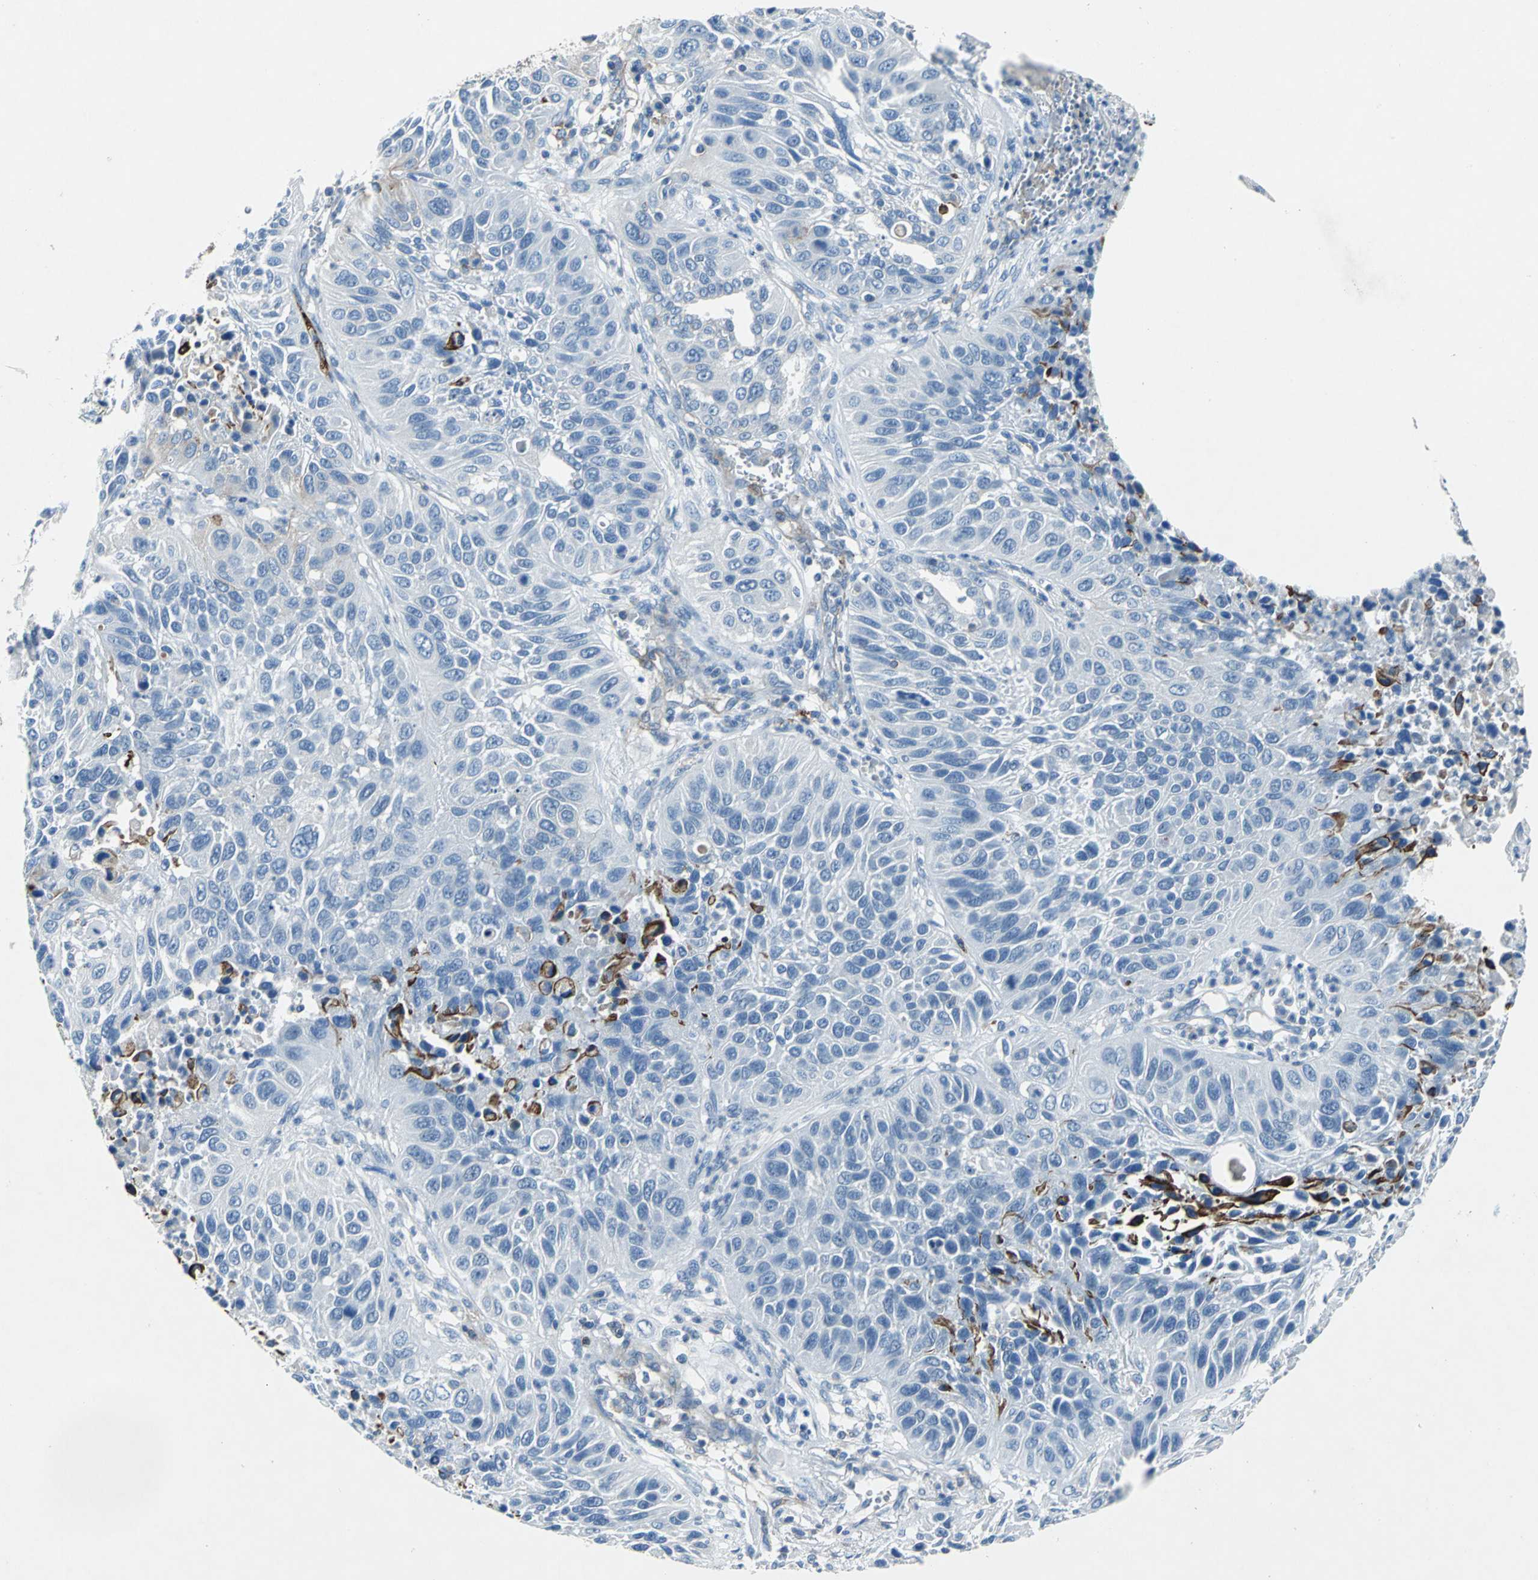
{"staining": {"intensity": "negative", "quantity": "none", "location": "none"}, "tissue": "lung cancer", "cell_type": "Tumor cells", "image_type": "cancer", "snomed": [{"axis": "morphology", "description": "Squamous cell carcinoma, NOS"}, {"axis": "topography", "description": "Lung"}], "caption": "A histopathology image of human lung squamous cell carcinoma is negative for staining in tumor cells. The staining is performed using DAB brown chromogen with nuclei counter-stained in using hematoxylin.", "gene": "RPS13", "patient": {"sex": "female", "age": 76}}